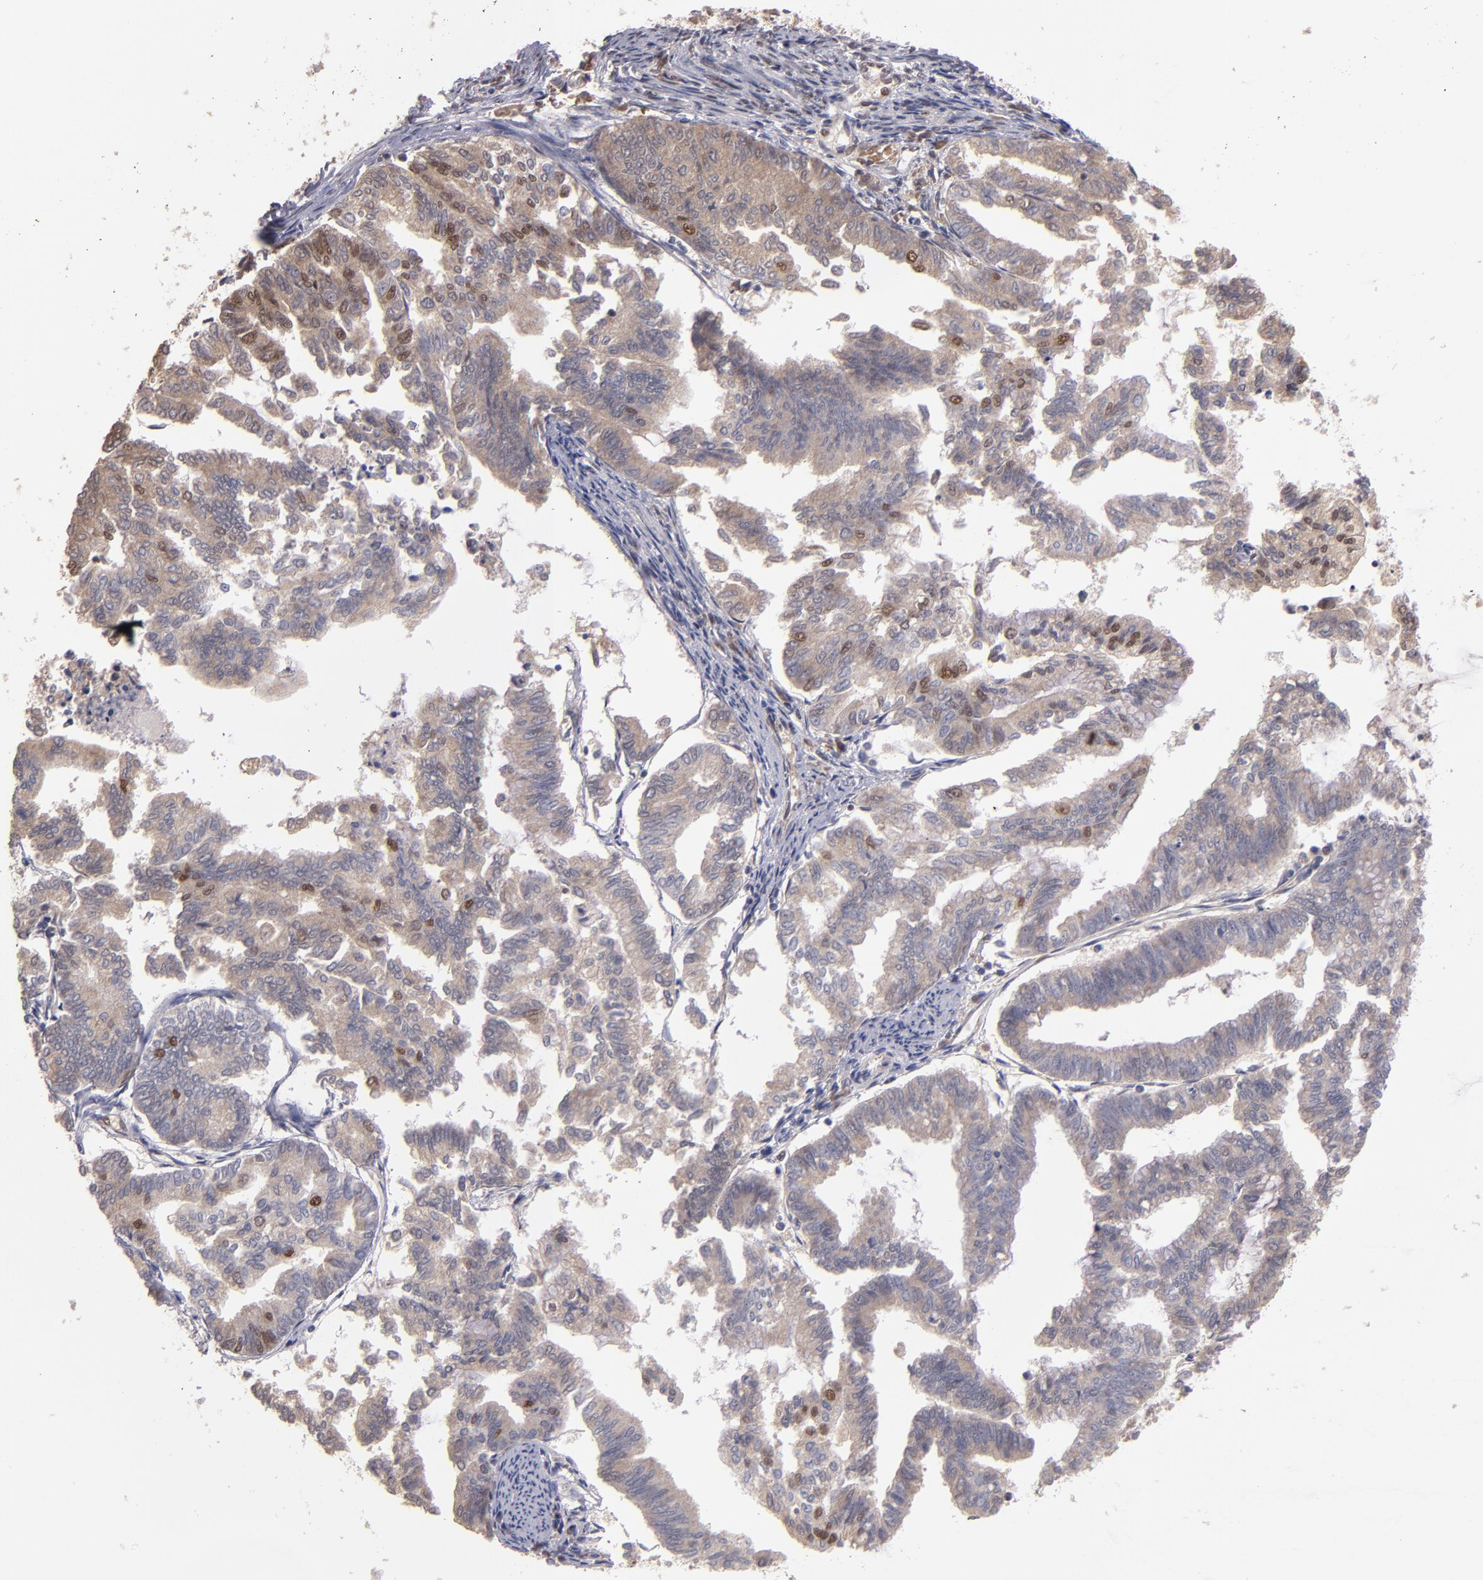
{"staining": {"intensity": "moderate", "quantity": "<25%", "location": "nuclear"}, "tissue": "endometrial cancer", "cell_type": "Tumor cells", "image_type": "cancer", "snomed": [{"axis": "morphology", "description": "Adenocarcinoma, NOS"}, {"axis": "topography", "description": "Endometrium"}], "caption": "Human adenocarcinoma (endometrial) stained for a protein (brown) displays moderate nuclear positive staining in about <25% of tumor cells.", "gene": "ABHD12B", "patient": {"sex": "female", "age": 79}}